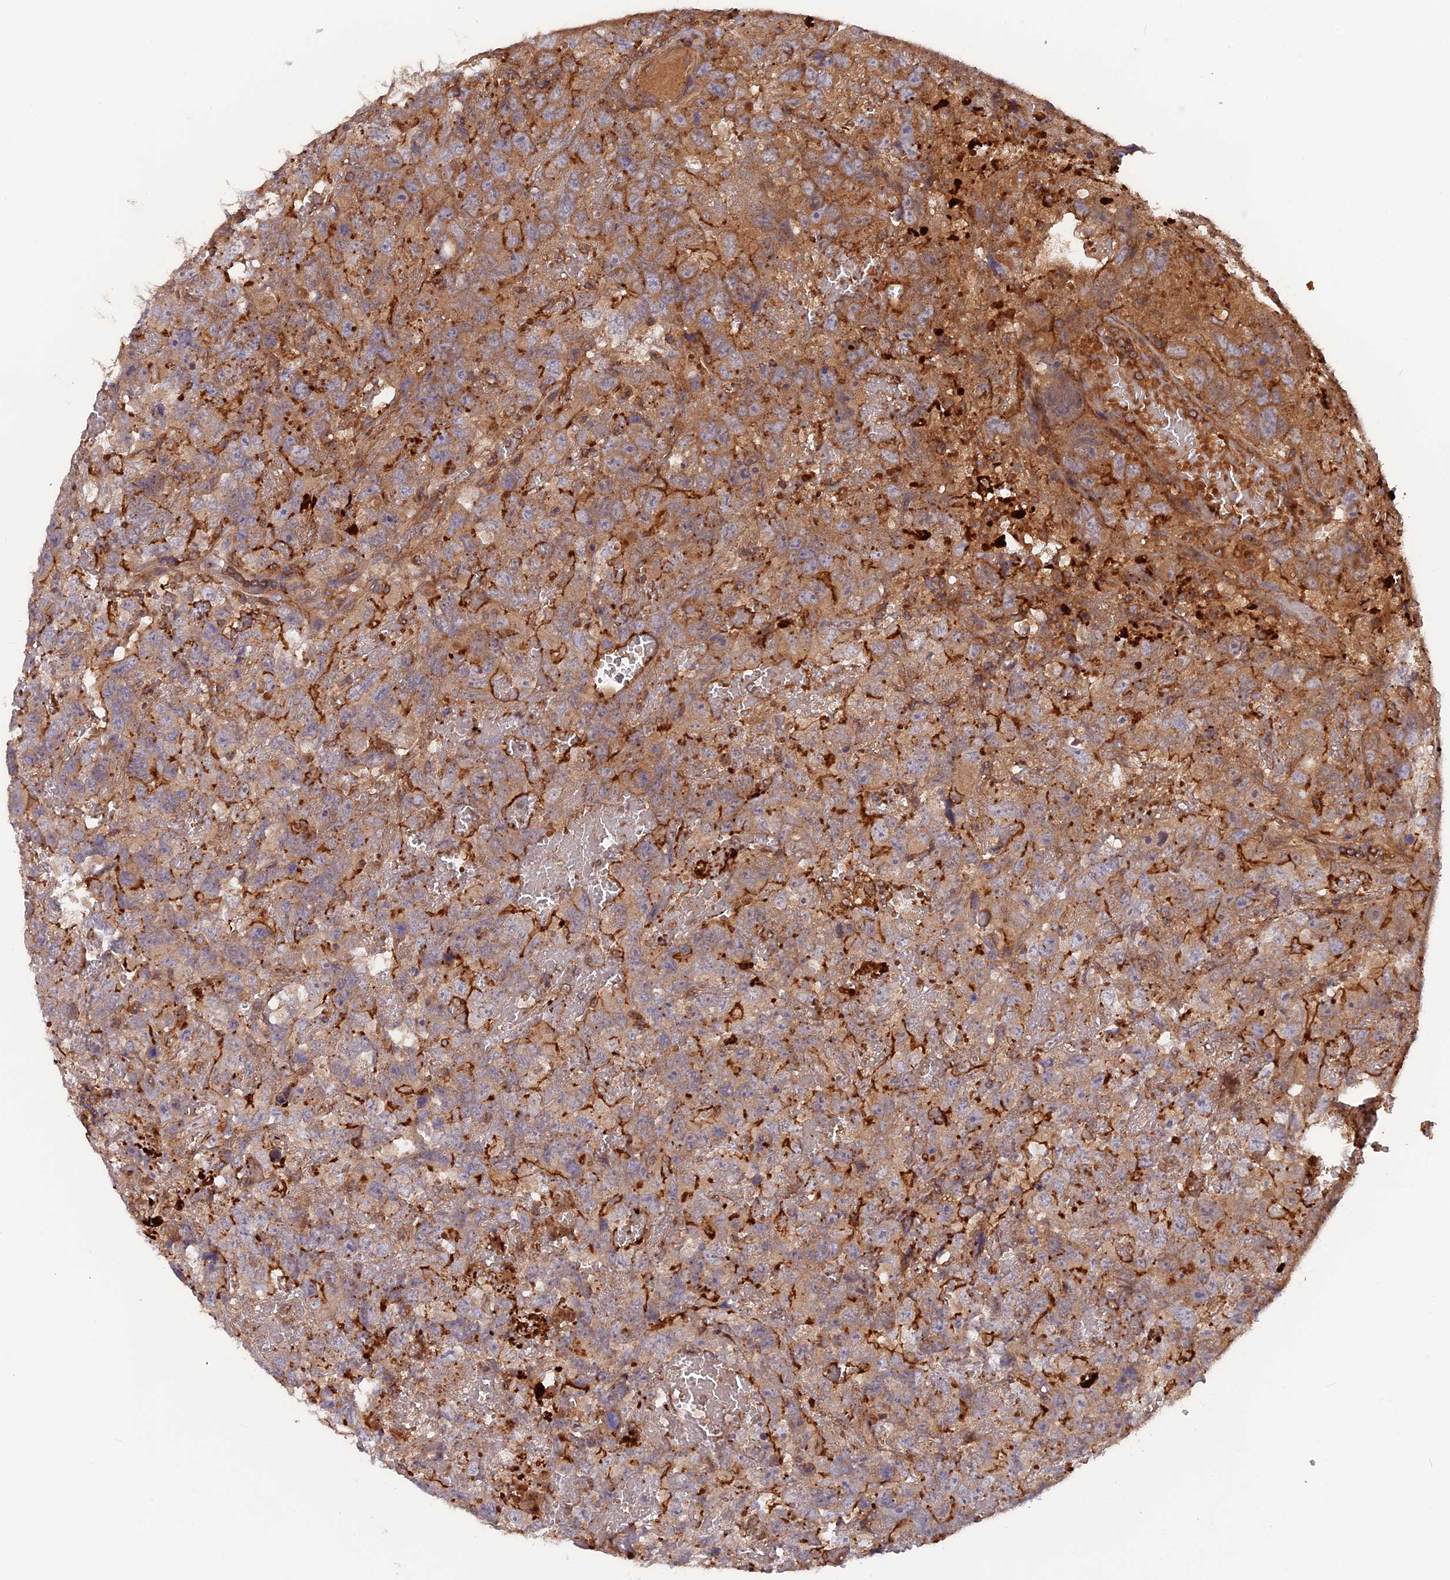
{"staining": {"intensity": "moderate", "quantity": ">75%", "location": "cytoplasmic/membranous"}, "tissue": "testis cancer", "cell_type": "Tumor cells", "image_type": "cancer", "snomed": [{"axis": "morphology", "description": "Carcinoma, Embryonal, NOS"}, {"axis": "topography", "description": "Testis"}], "caption": "Immunohistochemistry (IHC) micrograph of neoplastic tissue: embryonal carcinoma (testis) stained using immunohistochemistry displays medium levels of moderate protein expression localized specifically in the cytoplasmic/membranous of tumor cells, appearing as a cytoplasmic/membranous brown color.", "gene": "CPNE7", "patient": {"sex": "male", "age": 45}}